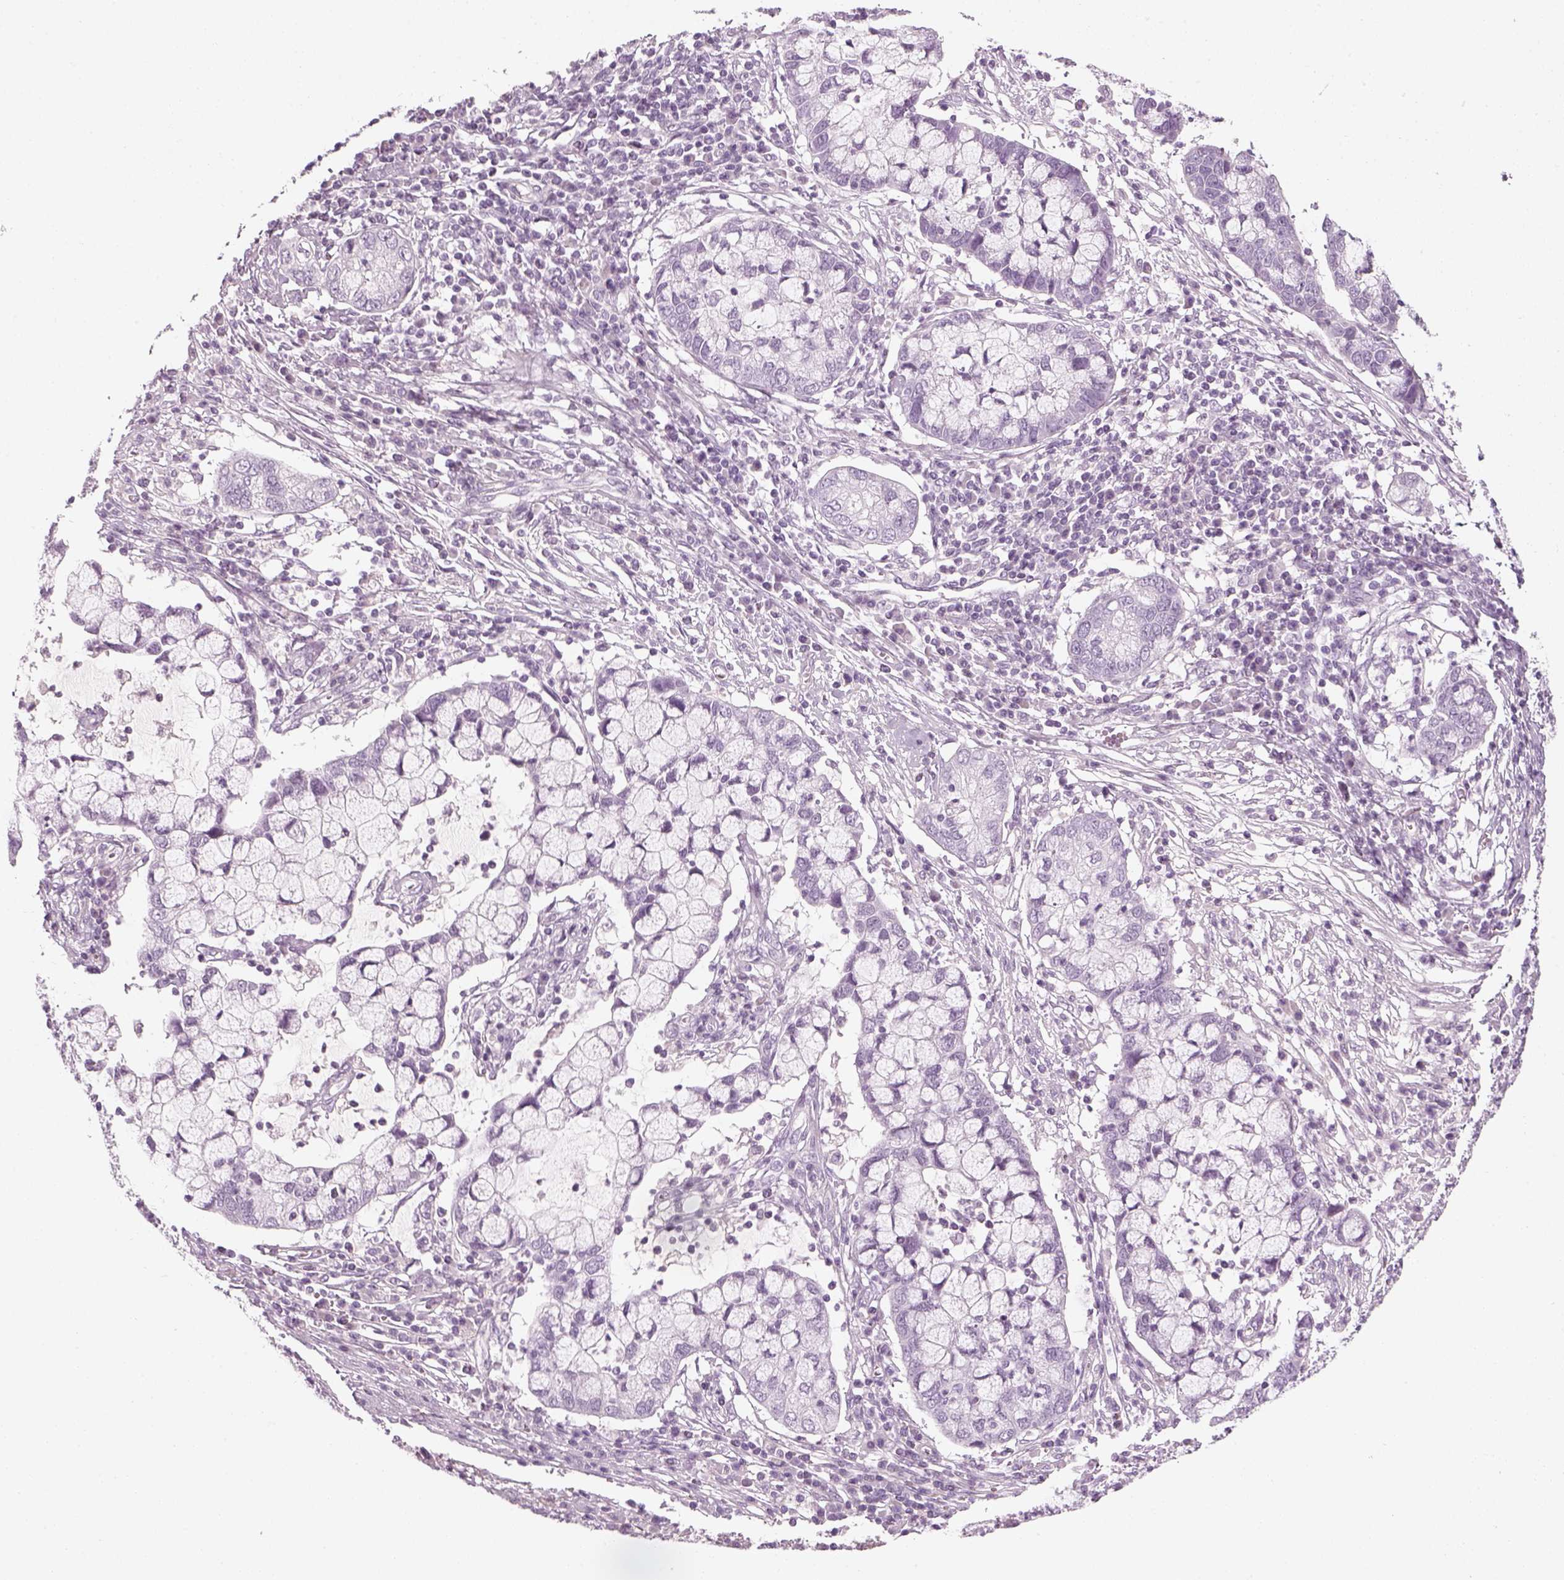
{"staining": {"intensity": "negative", "quantity": "none", "location": "none"}, "tissue": "cervical cancer", "cell_type": "Tumor cells", "image_type": "cancer", "snomed": [{"axis": "morphology", "description": "Adenocarcinoma, NOS"}, {"axis": "topography", "description": "Cervix"}], "caption": "Immunohistochemistry (IHC) of human cervical cancer (adenocarcinoma) reveals no expression in tumor cells.", "gene": "GAS2L2", "patient": {"sex": "female", "age": 40}}